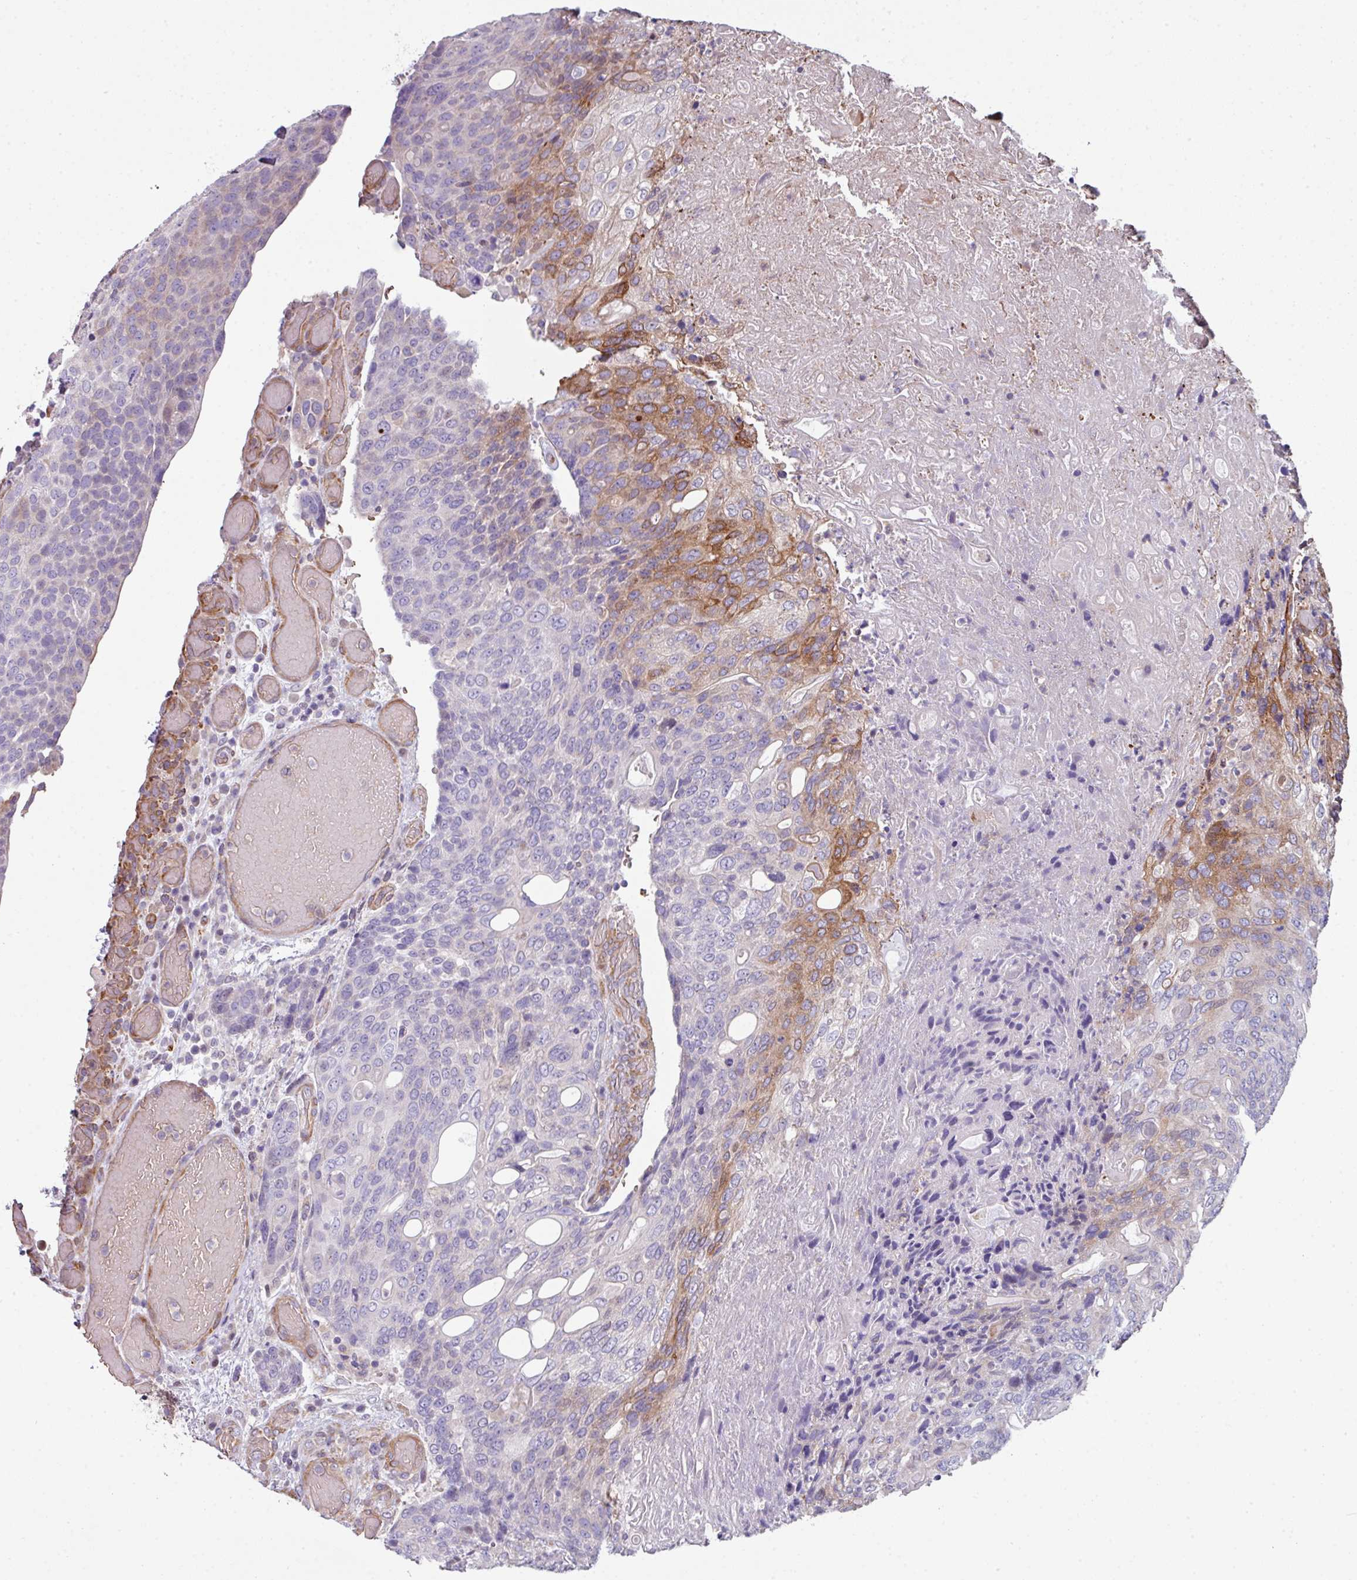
{"staining": {"intensity": "moderate", "quantity": "<25%", "location": "cytoplasmic/membranous"}, "tissue": "urothelial cancer", "cell_type": "Tumor cells", "image_type": "cancer", "snomed": [{"axis": "morphology", "description": "Urothelial carcinoma, High grade"}, {"axis": "topography", "description": "Urinary bladder"}], "caption": "The micrograph exhibits a brown stain indicating the presence of a protein in the cytoplasmic/membranous of tumor cells in urothelial carcinoma (high-grade). (brown staining indicates protein expression, while blue staining denotes nuclei).", "gene": "ANO9", "patient": {"sex": "female", "age": 70}}